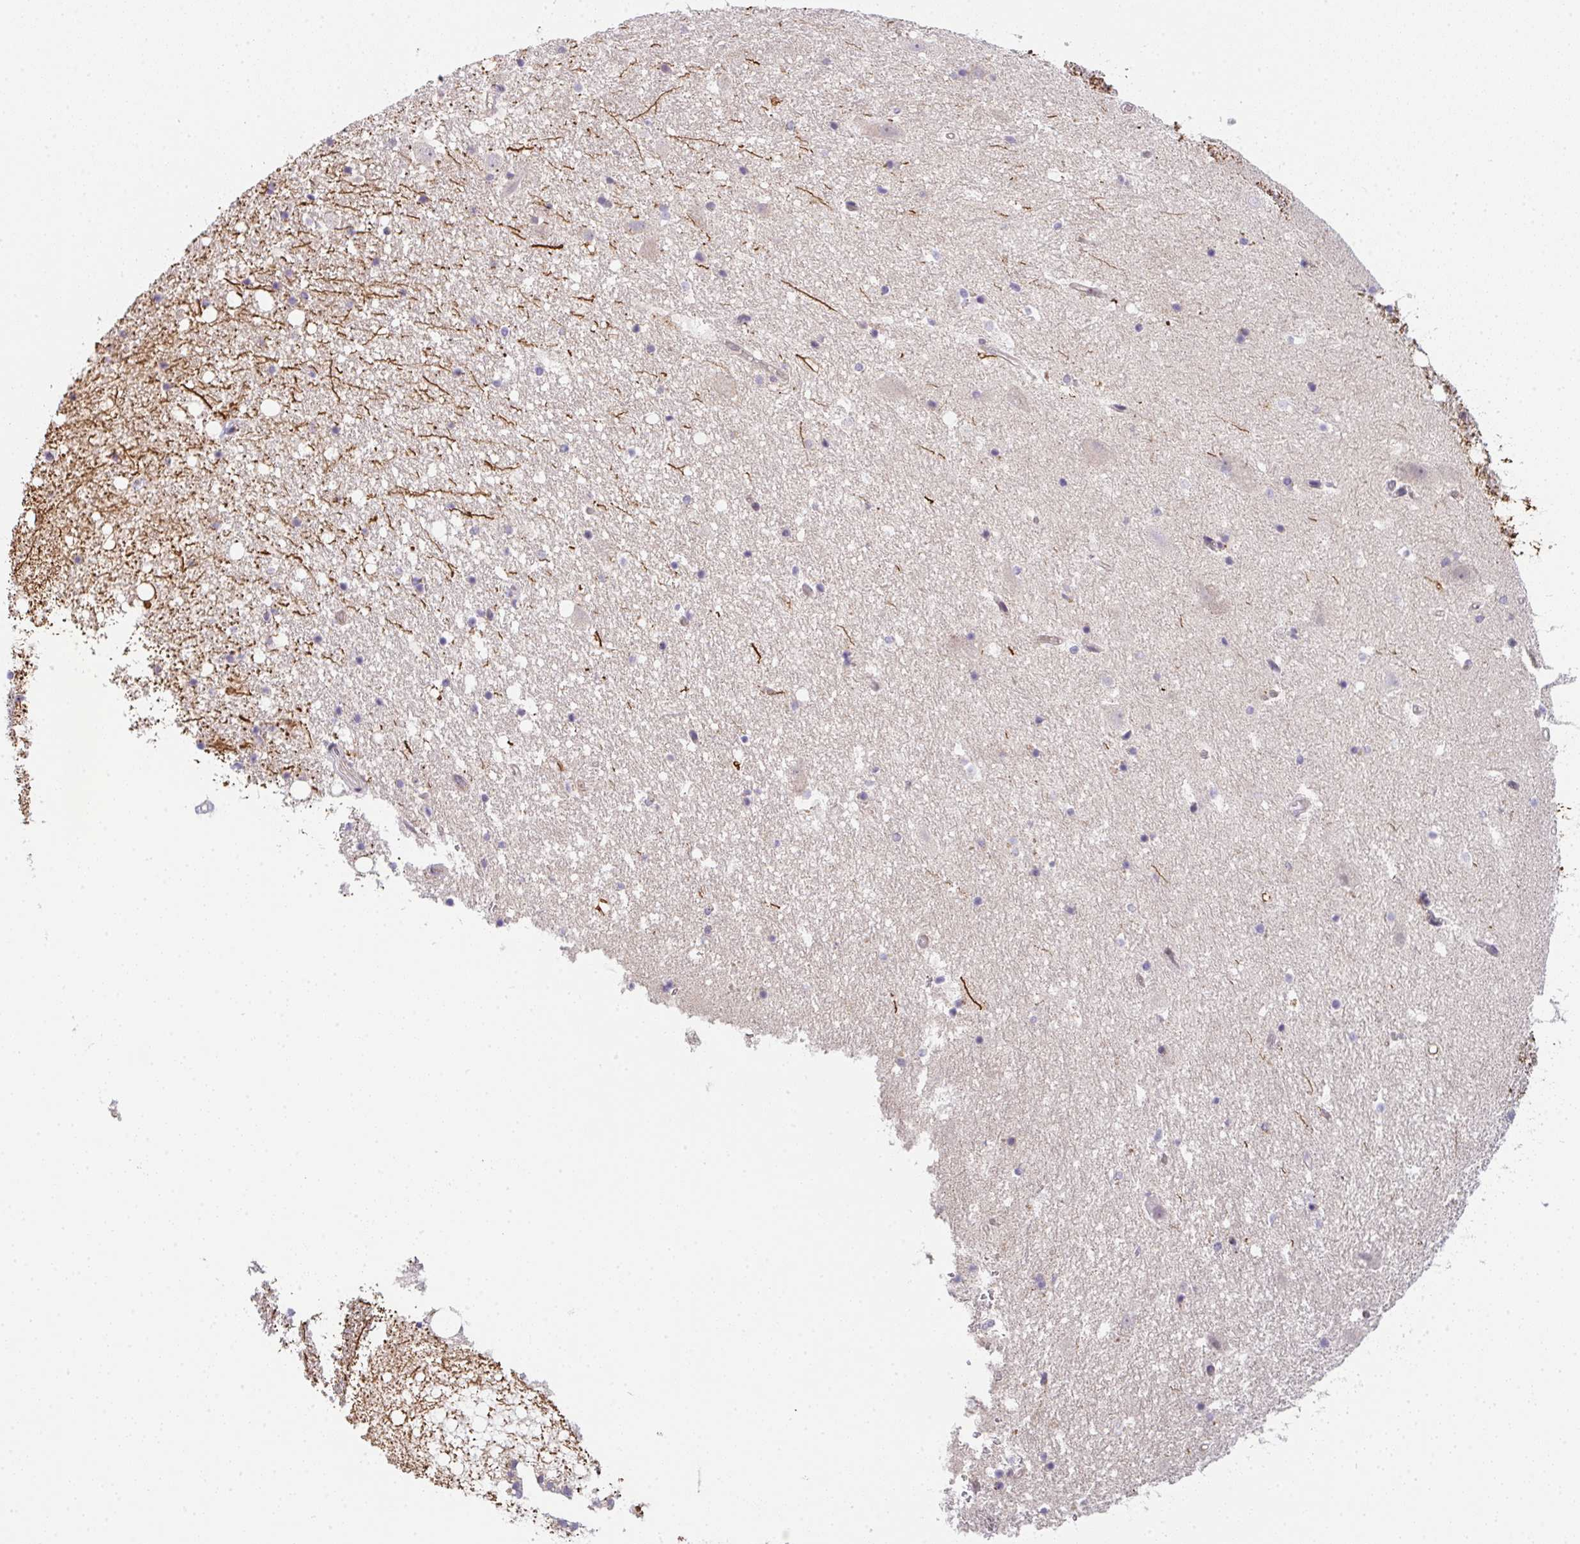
{"staining": {"intensity": "negative", "quantity": "none", "location": "none"}, "tissue": "hippocampus", "cell_type": "Glial cells", "image_type": "normal", "snomed": [{"axis": "morphology", "description": "Normal tissue, NOS"}, {"axis": "topography", "description": "Hippocampus"}], "caption": "An immunohistochemistry histopathology image of benign hippocampus is shown. There is no staining in glial cells of hippocampus.", "gene": "TNFRSF10A", "patient": {"sex": "female", "age": 42}}